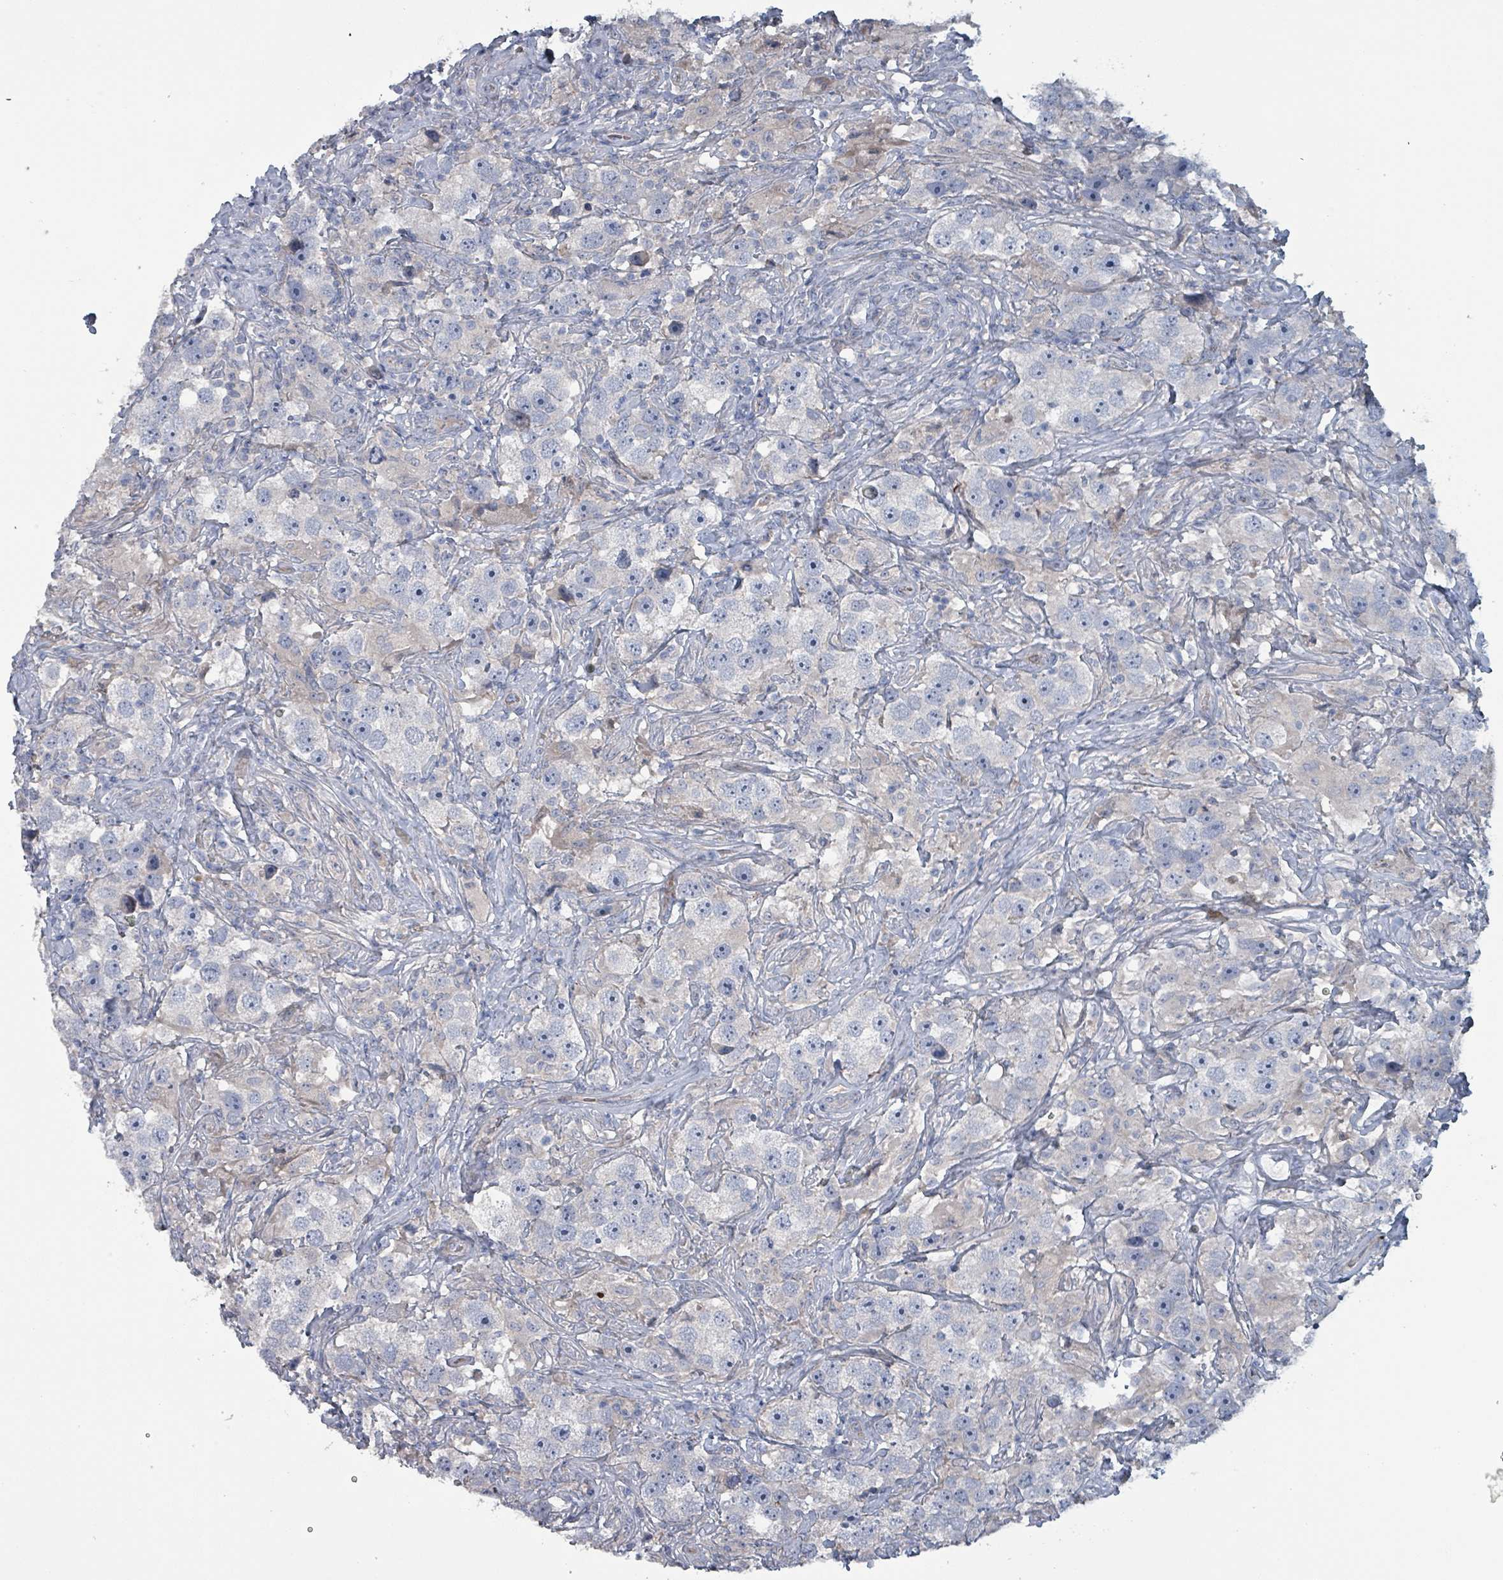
{"staining": {"intensity": "negative", "quantity": "none", "location": "none"}, "tissue": "testis cancer", "cell_type": "Tumor cells", "image_type": "cancer", "snomed": [{"axis": "morphology", "description": "Seminoma, NOS"}, {"axis": "topography", "description": "Testis"}], "caption": "This is a image of immunohistochemistry (IHC) staining of testis cancer (seminoma), which shows no staining in tumor cells.", "gene": "TAAR5", "patient": {"sex": "male", "age": 49}}